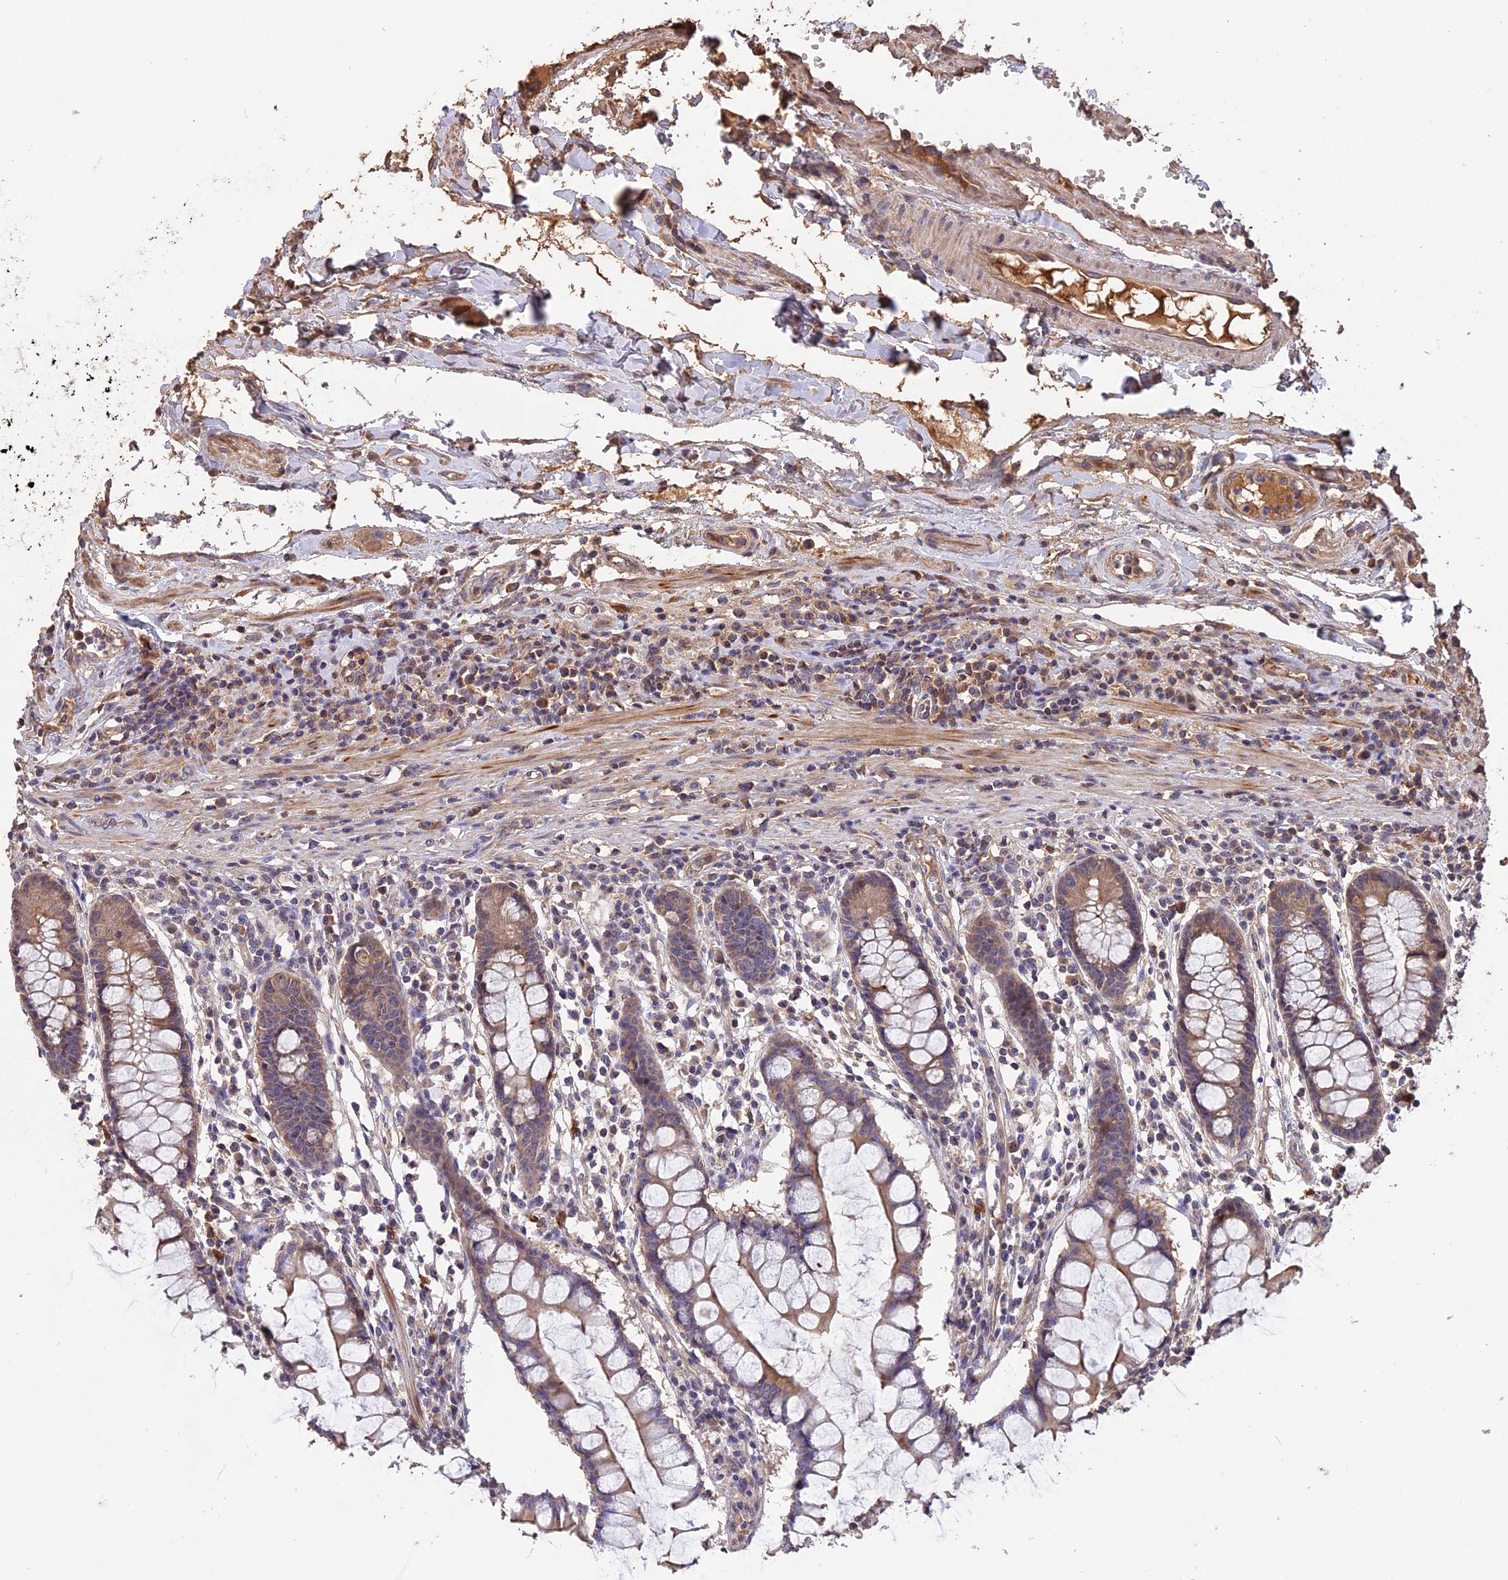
{"staining": {"intensity": "moderate", "quantity": ">75%", "location": "cytoplasmic/membranous"}, "tissue": "colon", "cell_type": "Endothelial cells", "image_type": "normal", "snomed": [{"axis": "morphology", "description": "Normal tissue, NOS"}, {"axis": "morphology", "description": "Adenocarcinoma, NOS"}, {"axis": "topography", "description": "Colon"}], "caption": "The image demonstrates staining of normal colon, revealing moderate cytoplasmic/membranous protein staining (brown color) within endothelial cells. The protein of interest is shown in brown color, while the nuclei are stained blue.", "gene": "RASAL1", "patient": {"sex": "female", "age": 55}}